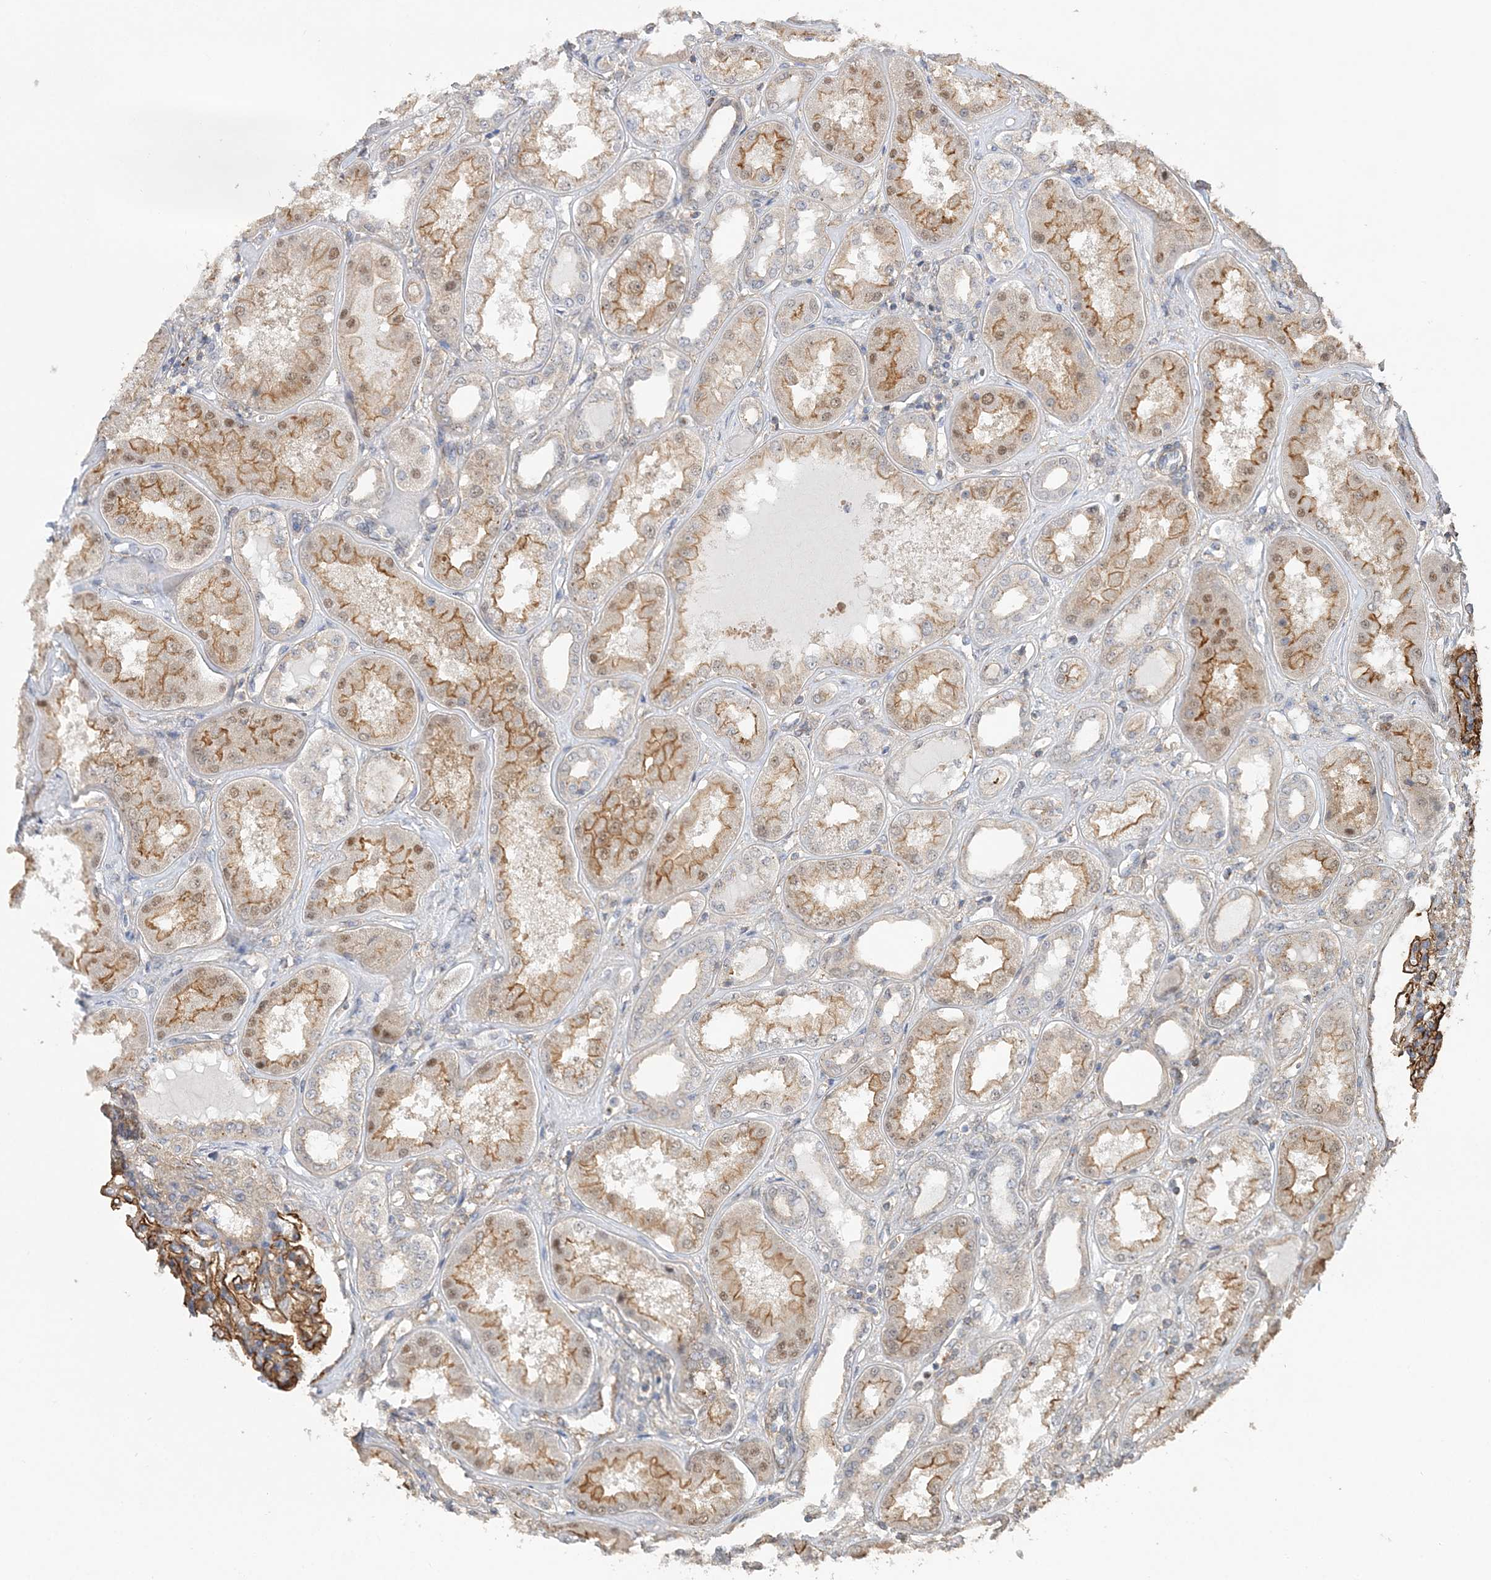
{"staining": {"intensity": "moderate", "quantity": ">75%", "location": "cytoplasmic/membranous"}, "tissue": "kidney", "cell_type": "Cells in glomeruli", "image_type": "normal", "snomed": [{"axis": "morphology", "description": "Normal tissue, NOS"}, {"axis": "topography", "description": "Kidney"}], "caption": "IHC staining of normal kidney, which reveals medium levels of moderate cytoplasmic/membranous staining in approximately >75% of cells in glomeruli indicating moderate cytoplasmic/membranous protein positivity. The staining was performed using DAB (brown) for protein detection and nuclei were counterstained in hematoxylin (blue).", "gene": "MAT2B", "patient": {"sex": "female", "age": 56}}